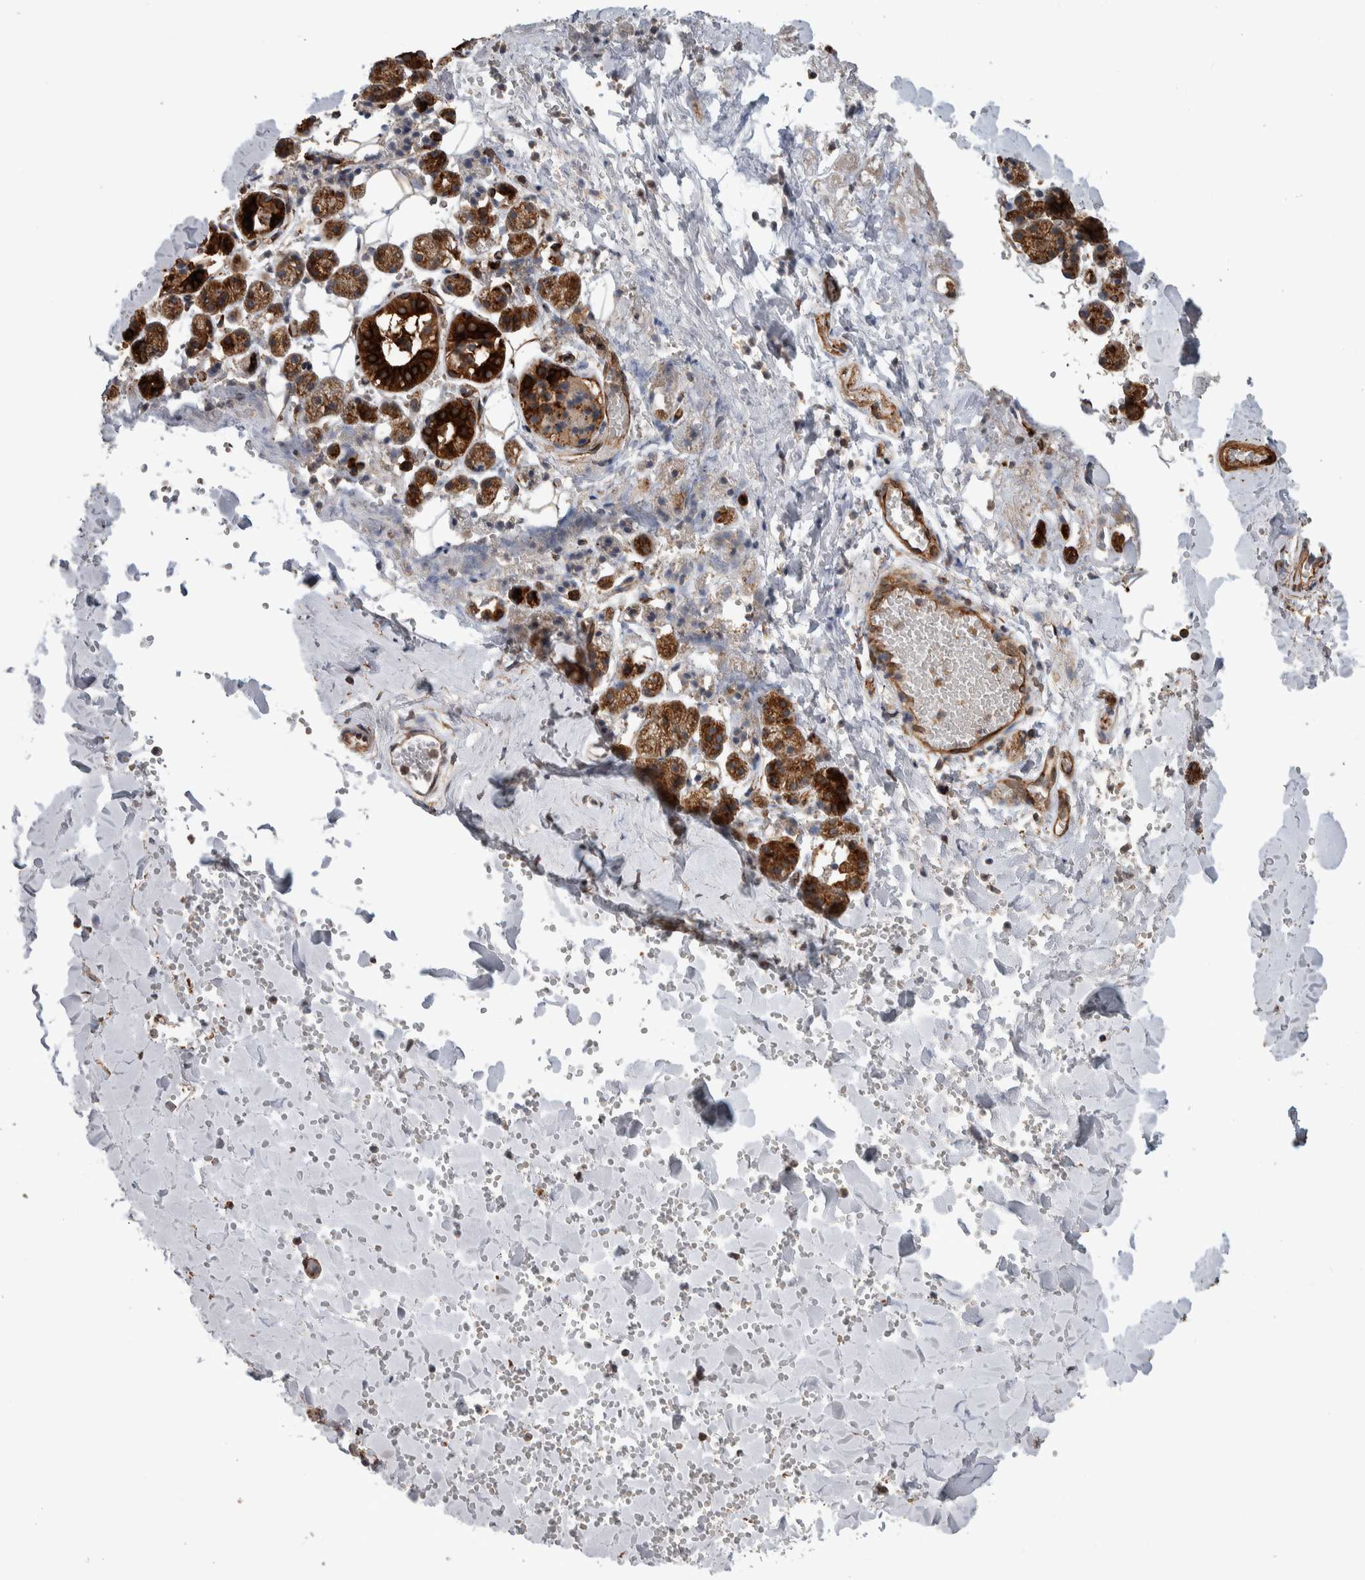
{"staining": {"intensity": "strong", "quantity": ">75%", "location": "cytoplasmic/membranous"}, "tissue": "salivary gland", "cell_type": "Glandular cells", "image_type": "normal", "snomed": [{"axis": "morphology", "description": "Normal tissue, NOS"}, {"axis": "topography", "description": "Salivary gland"}], "caption": "A brown stain highlights strong cytoplasmic/membranous staining of a protein in glandular cells of unremarkable salivary gland. Immunohistochemistry stains the protein in brown and the nuclei are stained blue.", "gene": "DVL2", "patient": {"sex": "female", "age": 33}}